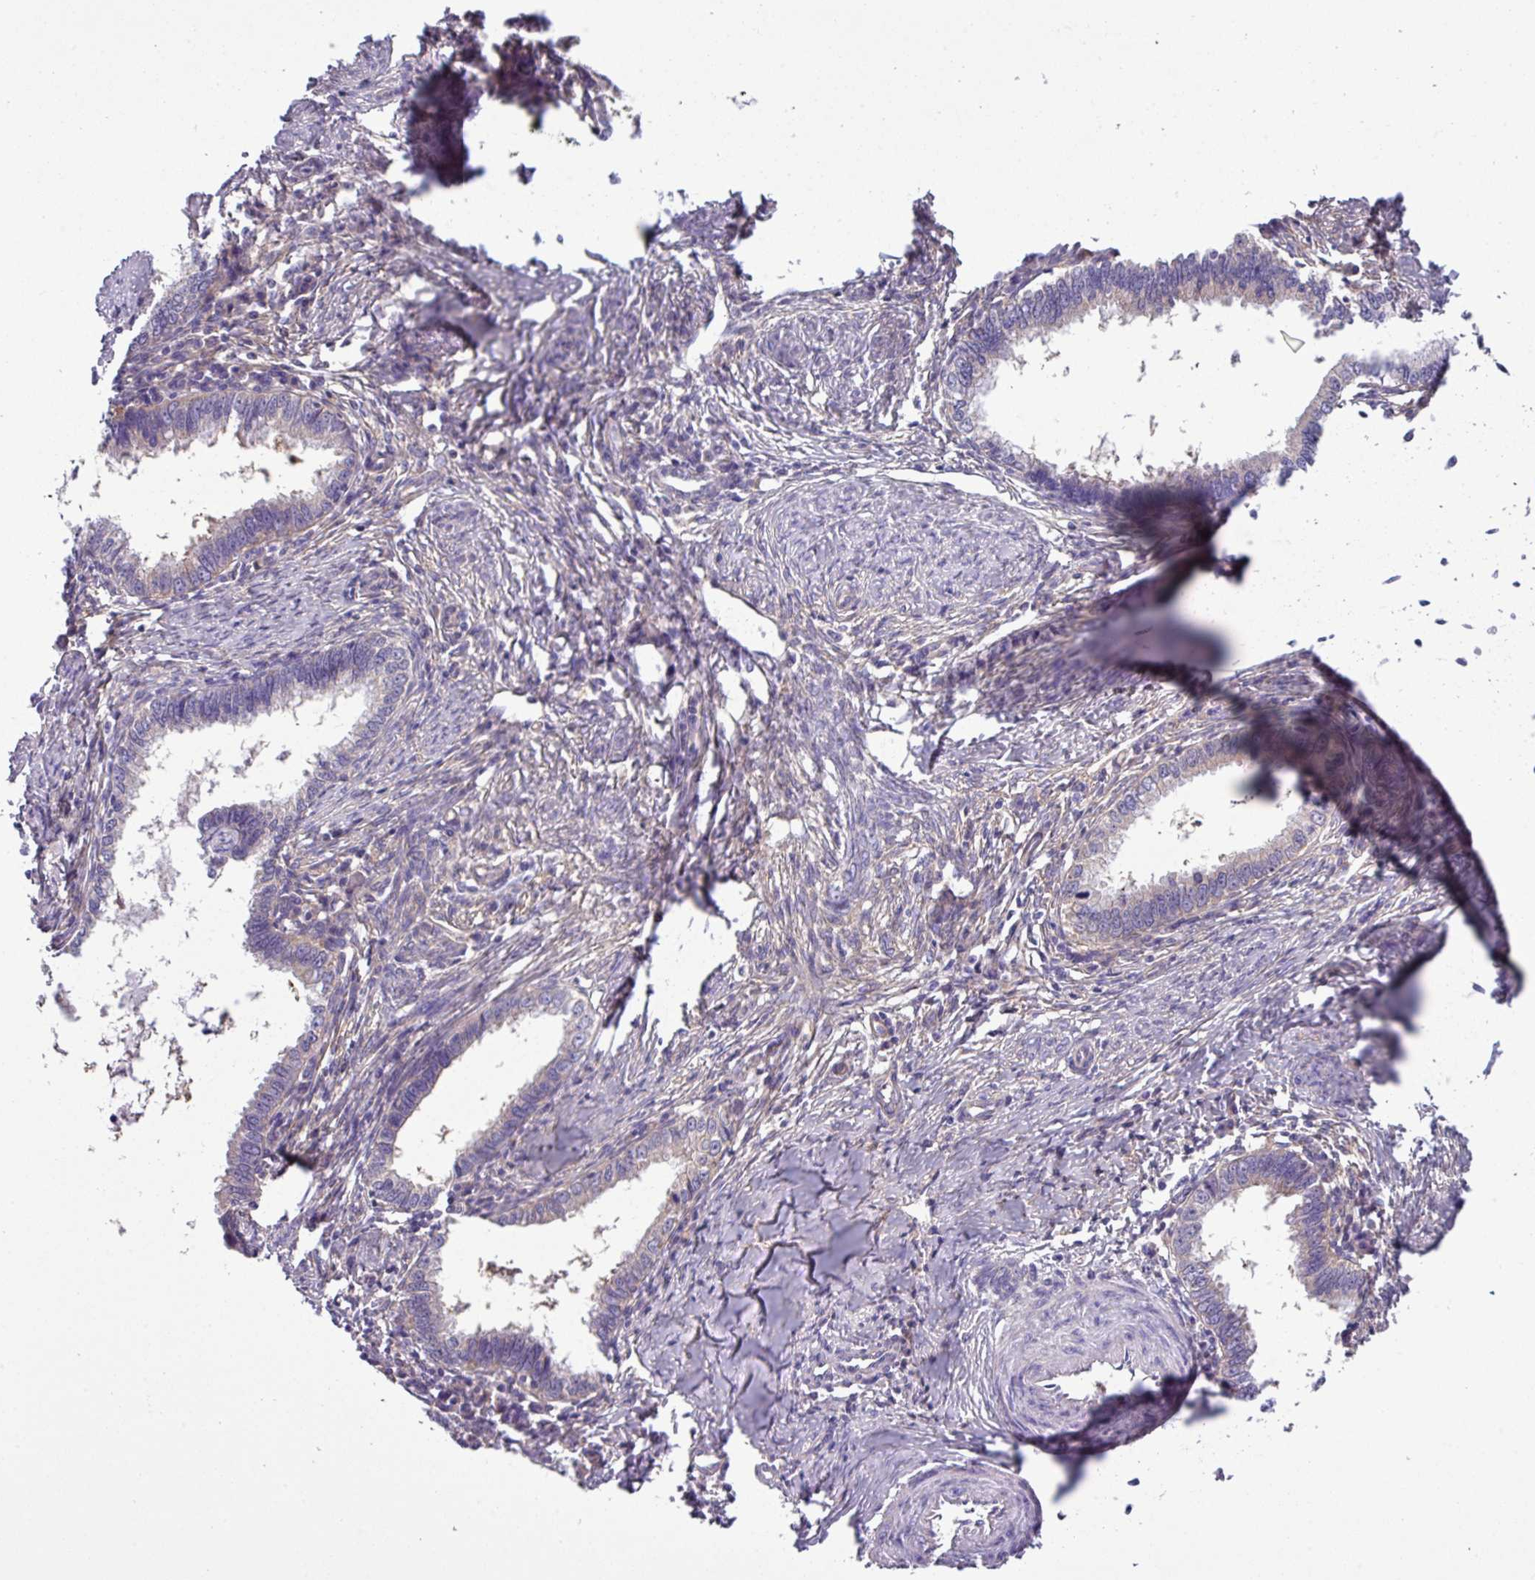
{"staining": {"intensity": "negative", "quantity": "none", "location": "none"}, "tissue": "cervical cancer", "cell_type": "Tumor cells", "image_type": "cancer", "snomed": [{"axis": "morphology", "description": "Adenocarcinoma, NOS"}, {"axis": "topography", "description": "Cervix"}], "caption": "Tumor cells are negative for brown protein staining in adenocarcinoma (cervical). Nuclei are stained in blue.", "gene": "SLC23A2", "patient": {"sex": "female", "age": 36}}